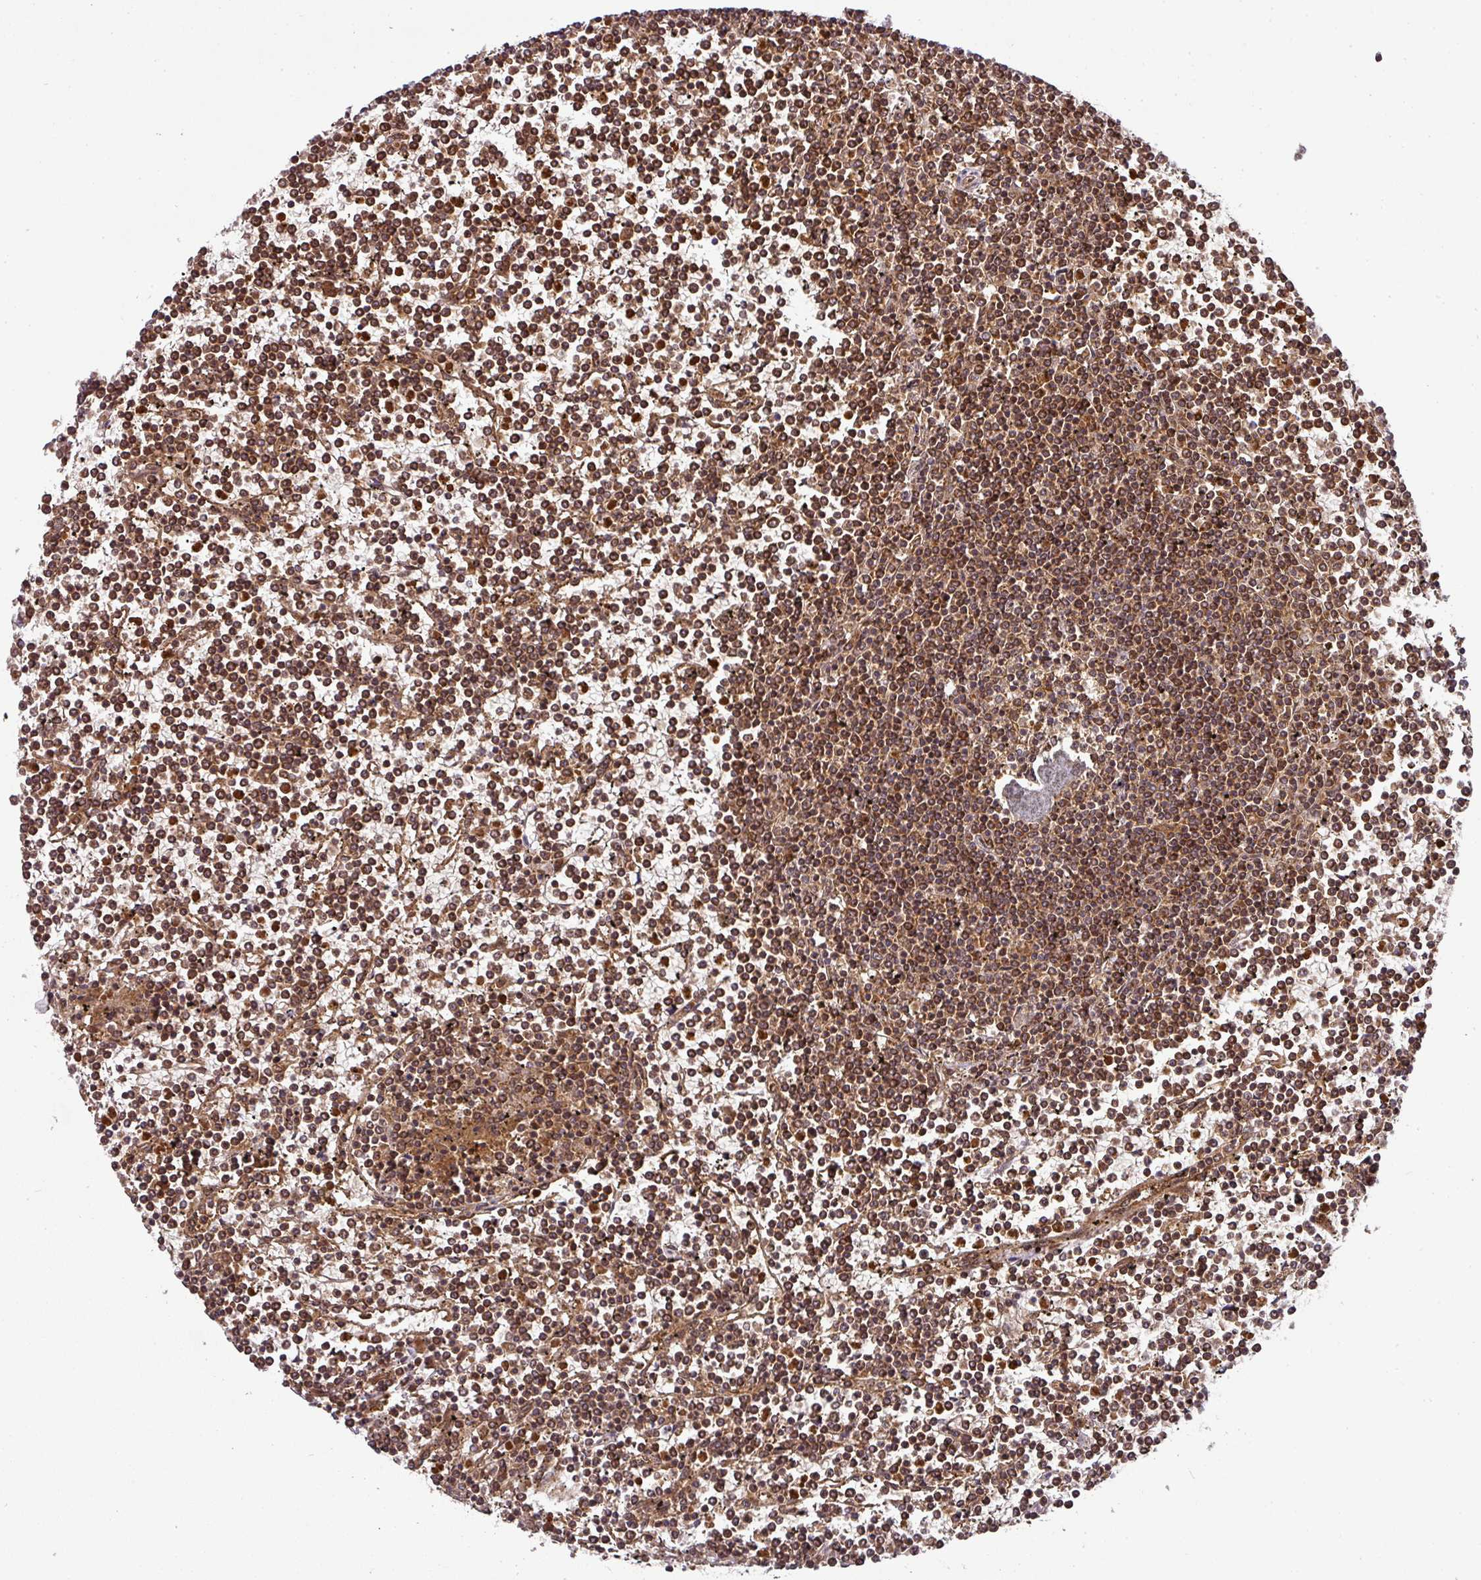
{"staining": {"intensity": "moderate", "quantity": ">75%", "location": "cytoplasmic/membranous"}, "tissue": "lymphoma", "cell_type": "Tumor cells", "image_type": "cancer", "snomed": [{"axis": "morphology", "description": "Malignant lymphoma, non-Hodgkin's type, Low grade"}, {"axis": "topography", "description": "Spleen"}], "caption": "A histopathology image of human malignant lymphoma, non-Hodgkin's type (low-grade) stained for a protein demonstrates moderate cytoplasmic/membranous brown staining in tumor cells. (brown staining indicates protein expression, while blue staining denotes nuclei).", "gene": "MALSU1", "patient": {"sex": "female", "age": 19}}